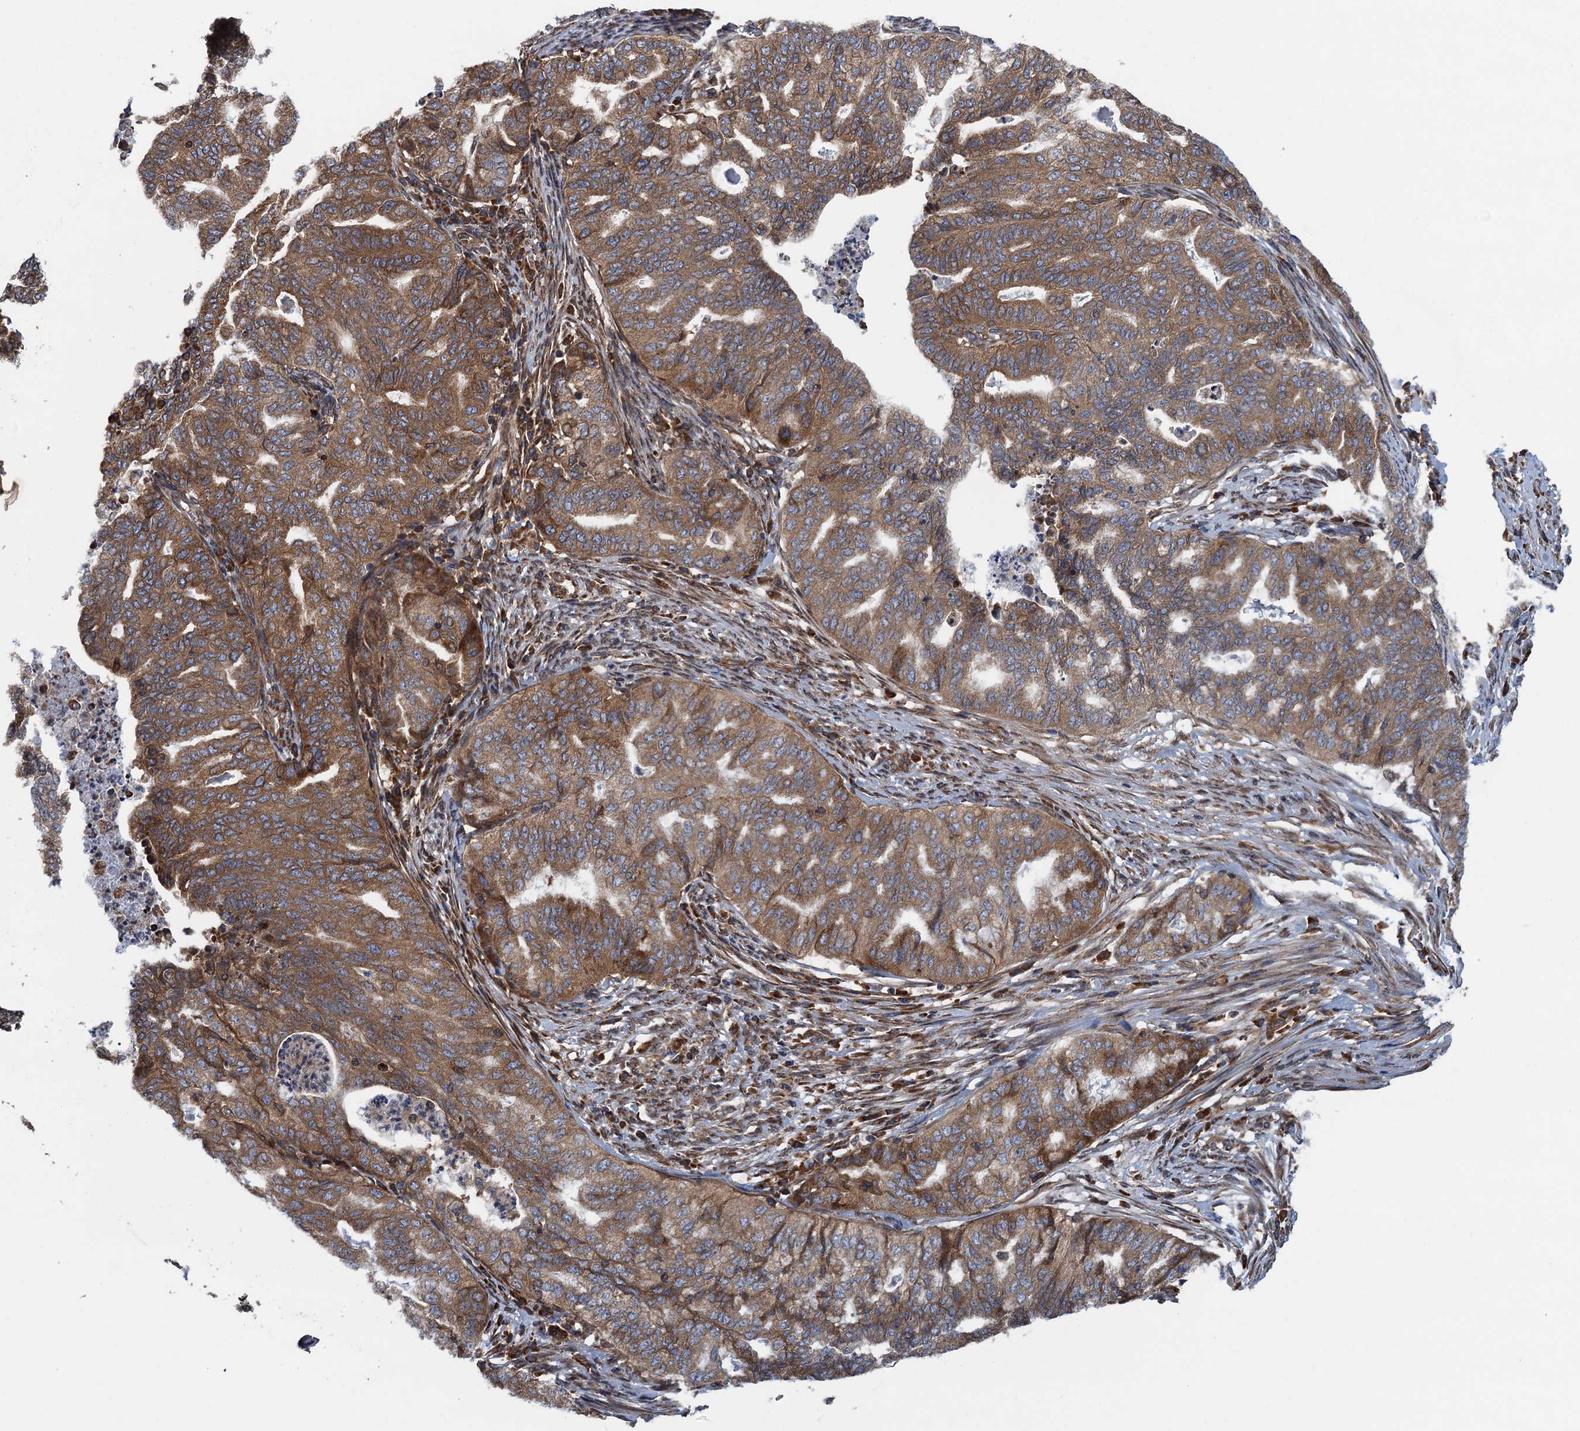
{"staining": {"intensity": "moderate", "quantity": "25%-75%", "location": "cytoplasmic/membranous"}, "tissue": "endometrial cancer", "cell_type": "Tumor cells", "image_type": "cancer", "snomed": [{"axis": "morphology", "description": "Adenocarcinoma, NOS"}, {"axis": "topography", "description": "Endometrium"}], "caption": "Immunohistochemistry of human adenocarcinoma (endometrial) reveals medium levels of moderate cytoplasmic/membranous staining in approximately 25%-75% of tumor cells. Nuclei are stained in blue.", "gene": "MDM1", "patient": {"sex": "female", "age": 79}}